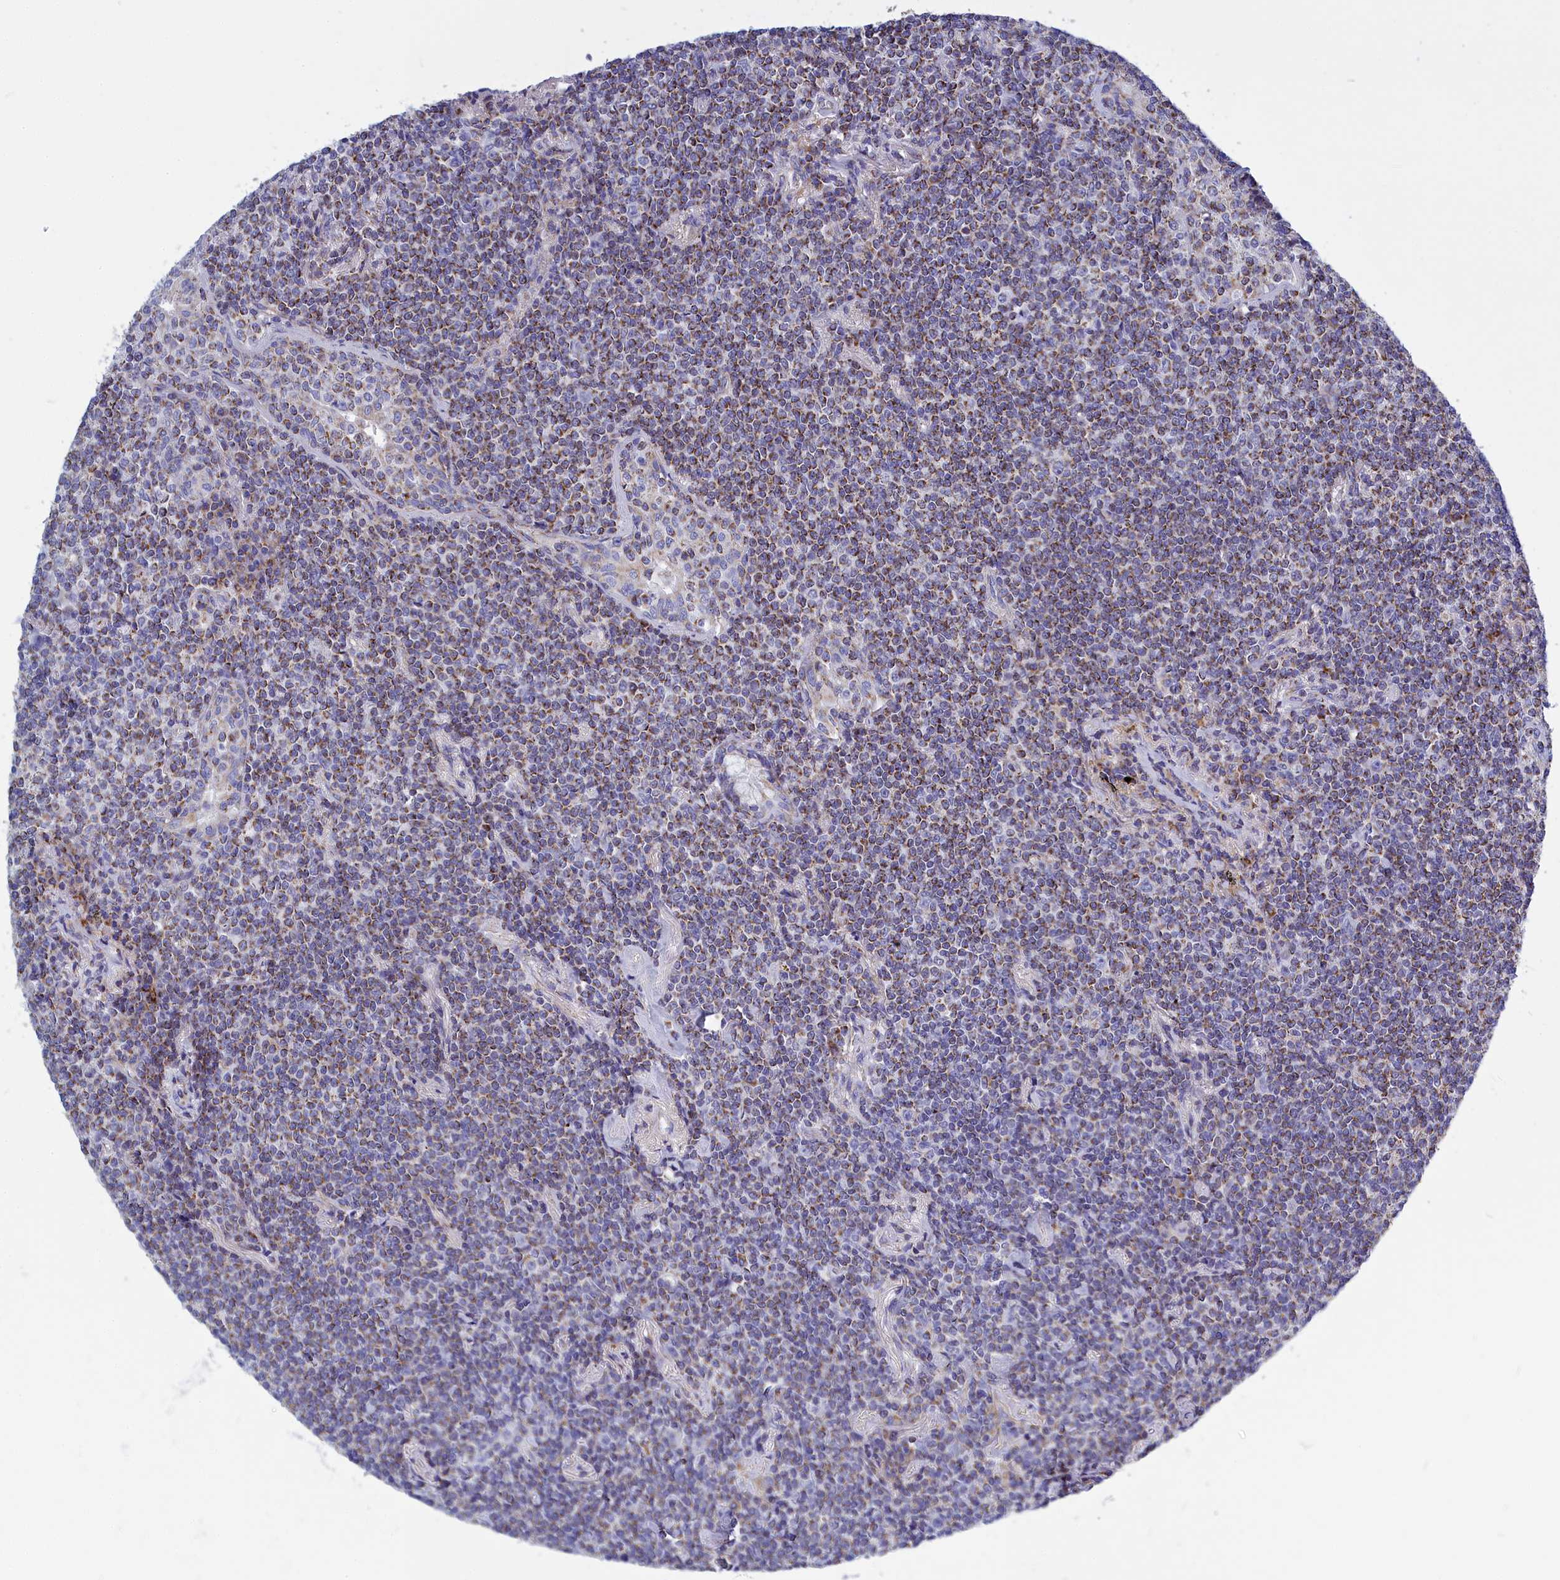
{"staining": {"intensity": "moderate", "quantity": ">75%", "location": "cytoplasmic/membranous"}, "tissue": "lymphoma", "cell_type": "Tumor cells", "image_type": "cancer", "snomed": [{"axis": "morphology", "description": "Malignant lymphoma, non-Hodgkin's type, Low grade"}, {"axis": "topography", "description": "Lung"}], "caption": "A high-resolution micrograph shows immunohistochemistry (IHC) staining of low-grade malignant lymphoma, non-Hodgkin's type, which displays moderate cytoplasmic/membranous positivity in approximately >75% of tumor cells.", "gene": "CCRL2", "patient": {"sex": "female", "age": 71}}